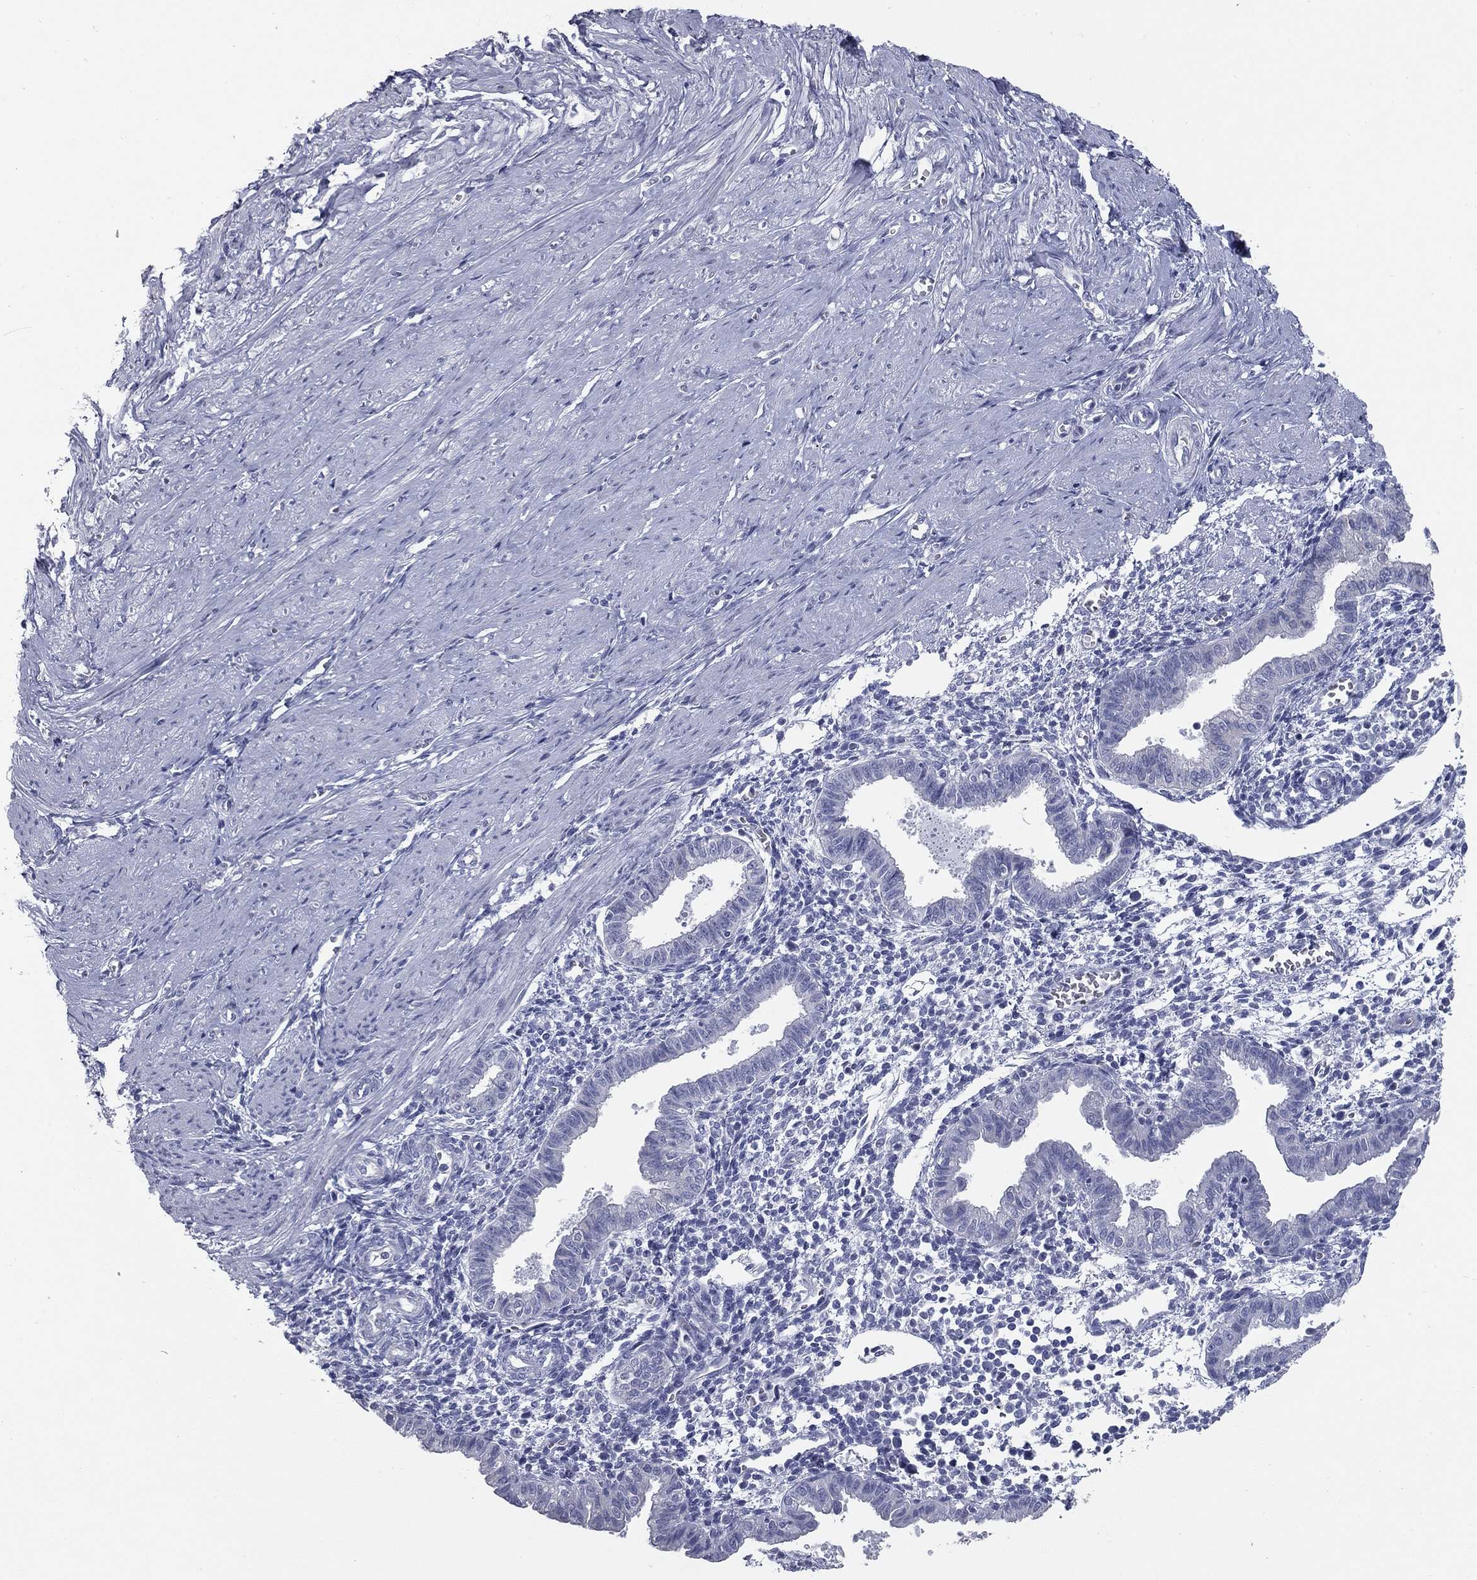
{"staining": {"intensity": "negative", "quantity": "none", "location": "none"}, "tissue": "endometrium", "cell_type": "Cells in endometrial stroma", "image_type": "normal", "snomed": [{"axis": "morphology", "description": "Normal tissue, NOS"}, {"axis": "topography", "description": "Endometrium"}], "caption": "The immunohistochemistry image has no significant staining in cells in endometrial stroma of endometrium. (DAB immunohistochemistry visualized using brightfield microscopy, high magnification).", "gene": "TAC1", "patient": {"sex": "female", "age": 37}}